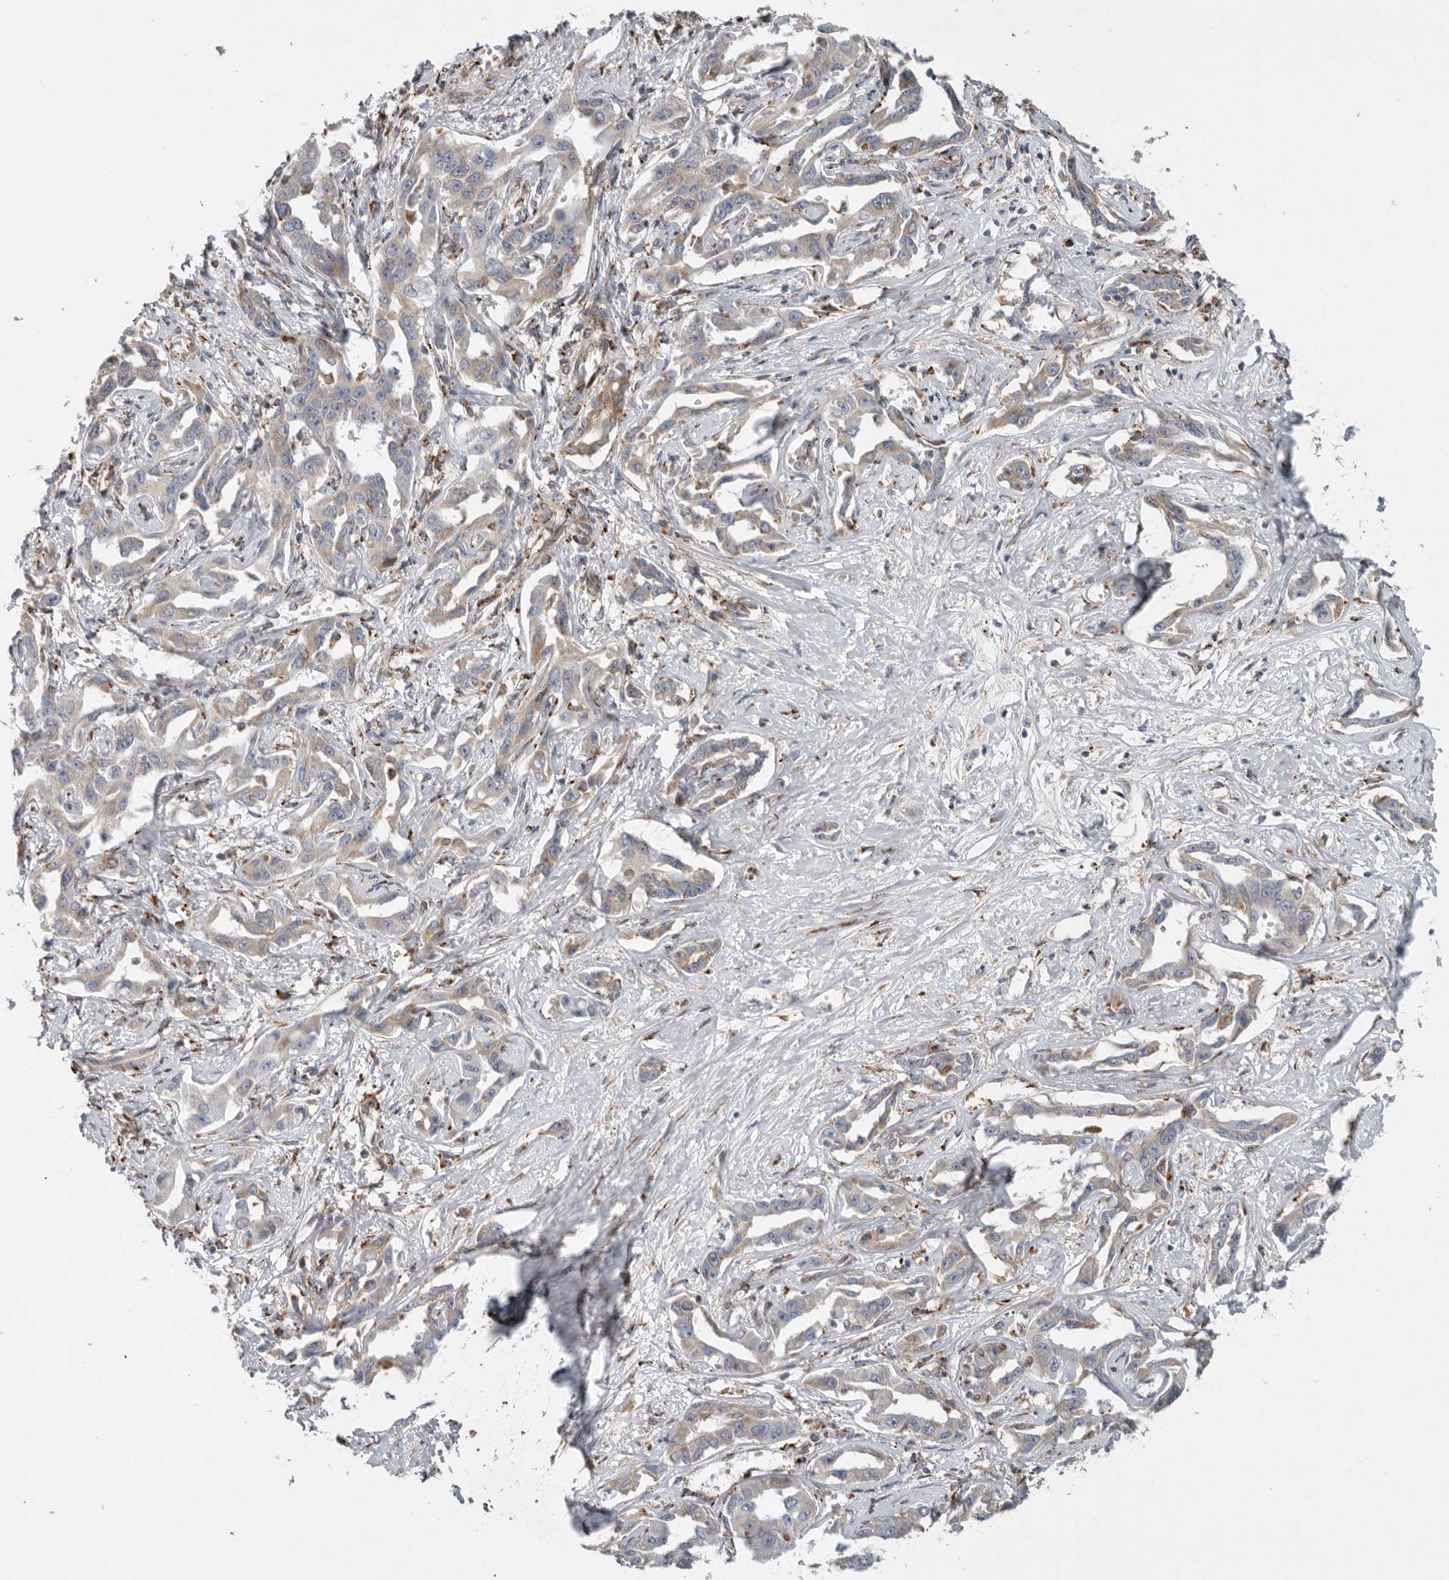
{"staining": {"intensity": "weak", "quantity": "25%-75%", "location": "cytoplasmic/membranous"}, "tissue": "liver cancer", "cell_type": "Tumor cells", "image_type": "cancer", "snomed": [{"axis": "morphology", "description": "Cholangiocarcinoma"}, {"axis": "topography", "description": "Liver"}], "caption": "This image shows liver cancer (cholangiocarcinoma) stained with immunohistochemistry (IHC) to label a protein in brown. The cytoplasmic/membranous of tumor cells show weak positivity for the protein. Nuclei are counter-stained blue.", "gene": "GANAB", "patient": {"sex": "male", "age": 59}}